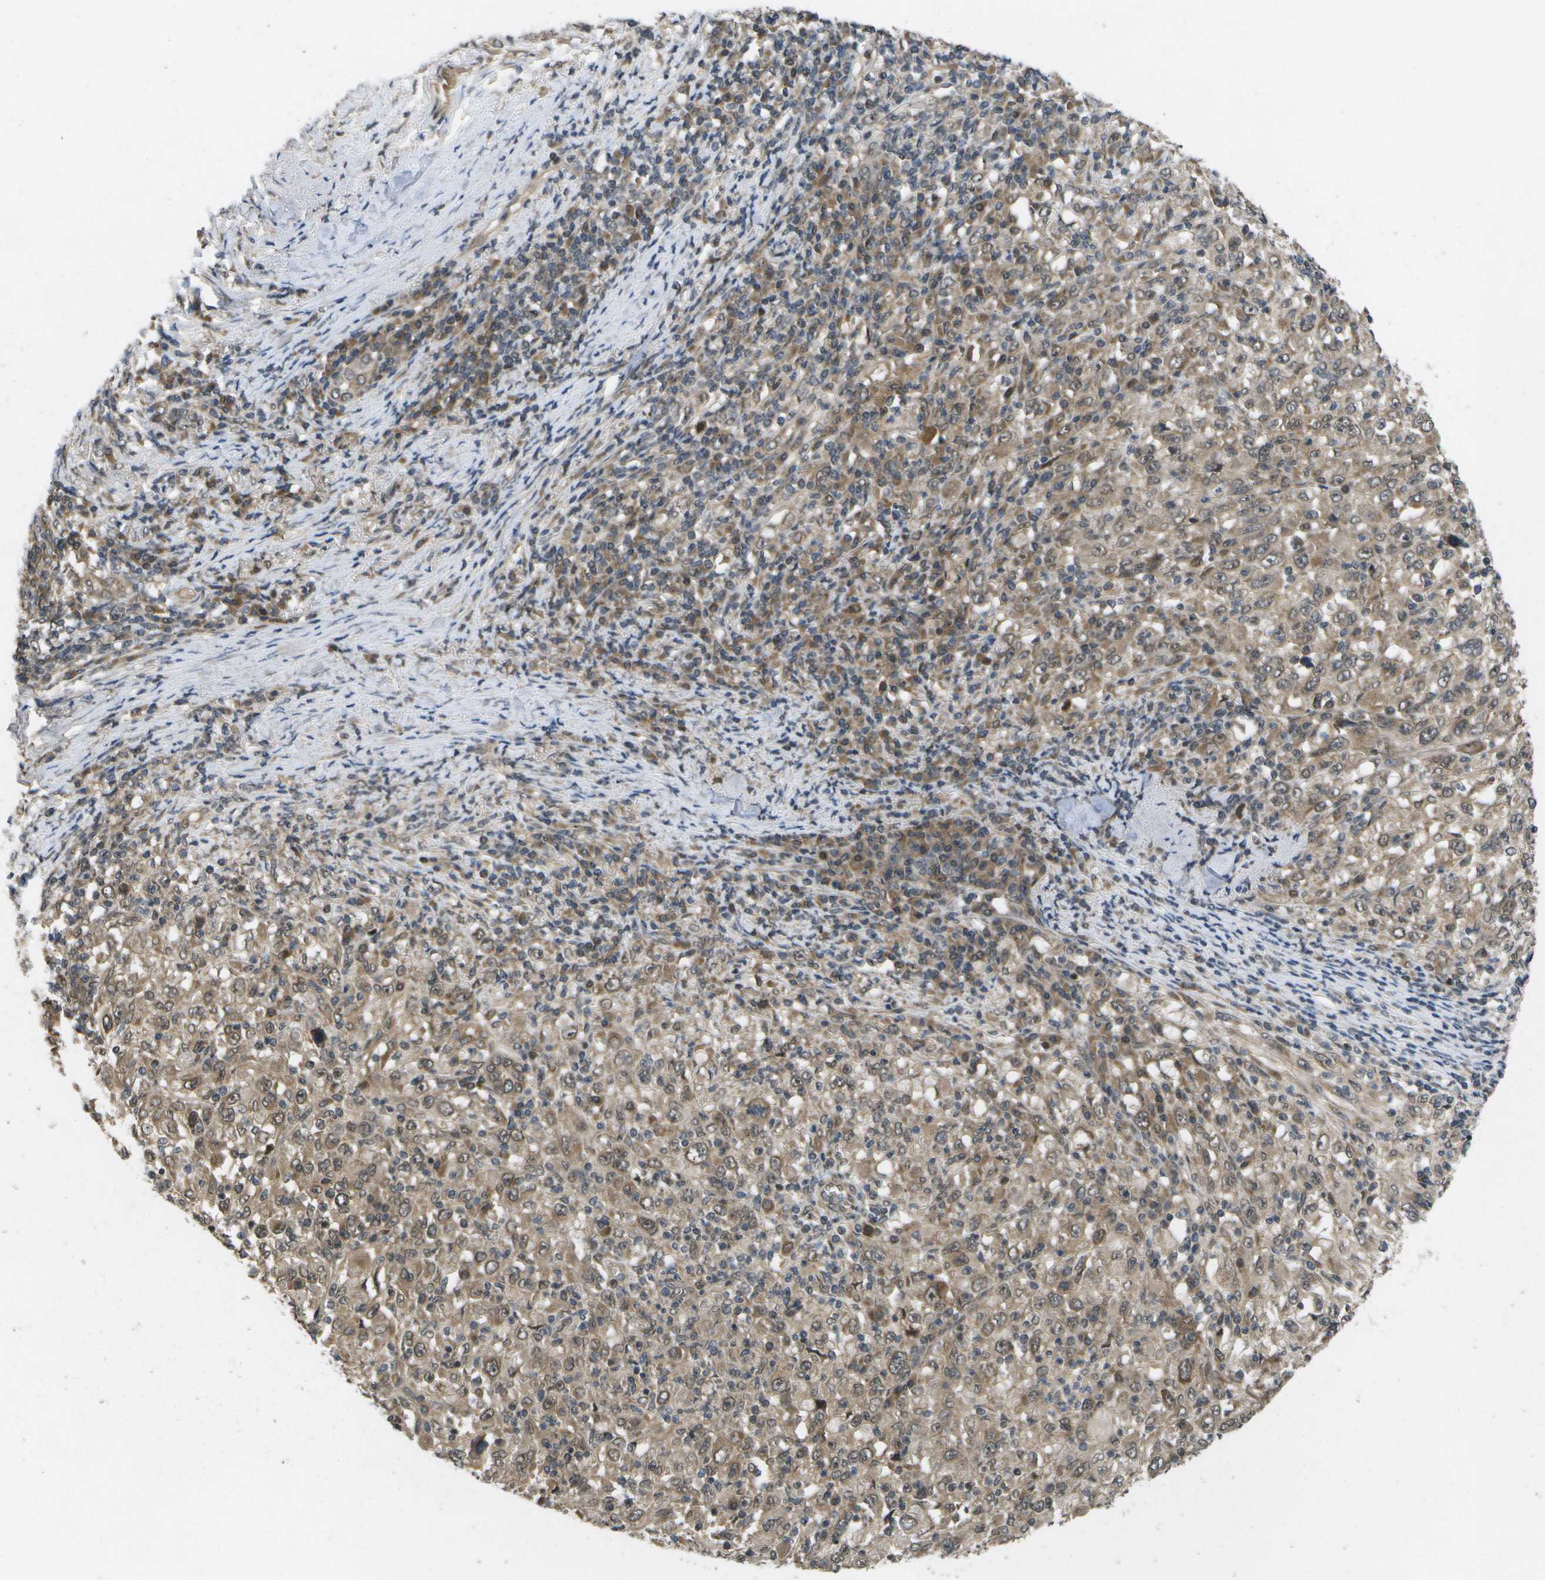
{"staining": {"intensity": "moderate", "quantity": ">75%", "location": "cytoplasmic/membranous,nuclear"}, "tissue": "melanoma", "cell_type": "Tumor cells", "image_type": "cancer", "snomed": [{"axis": "morphology", "description": "Malignant melanoma, Metastatic site"}, {"axis": "topography", "description": "Skin"}], "caption": "Brown immunohistochemical staining in melanoma demonstrates moderate cytoplasmic/membranous and nuclear expression in approximately >75% of tumor cells.", "gene": "ALAS1", "patient": {"sex": "female", "age": 56}}